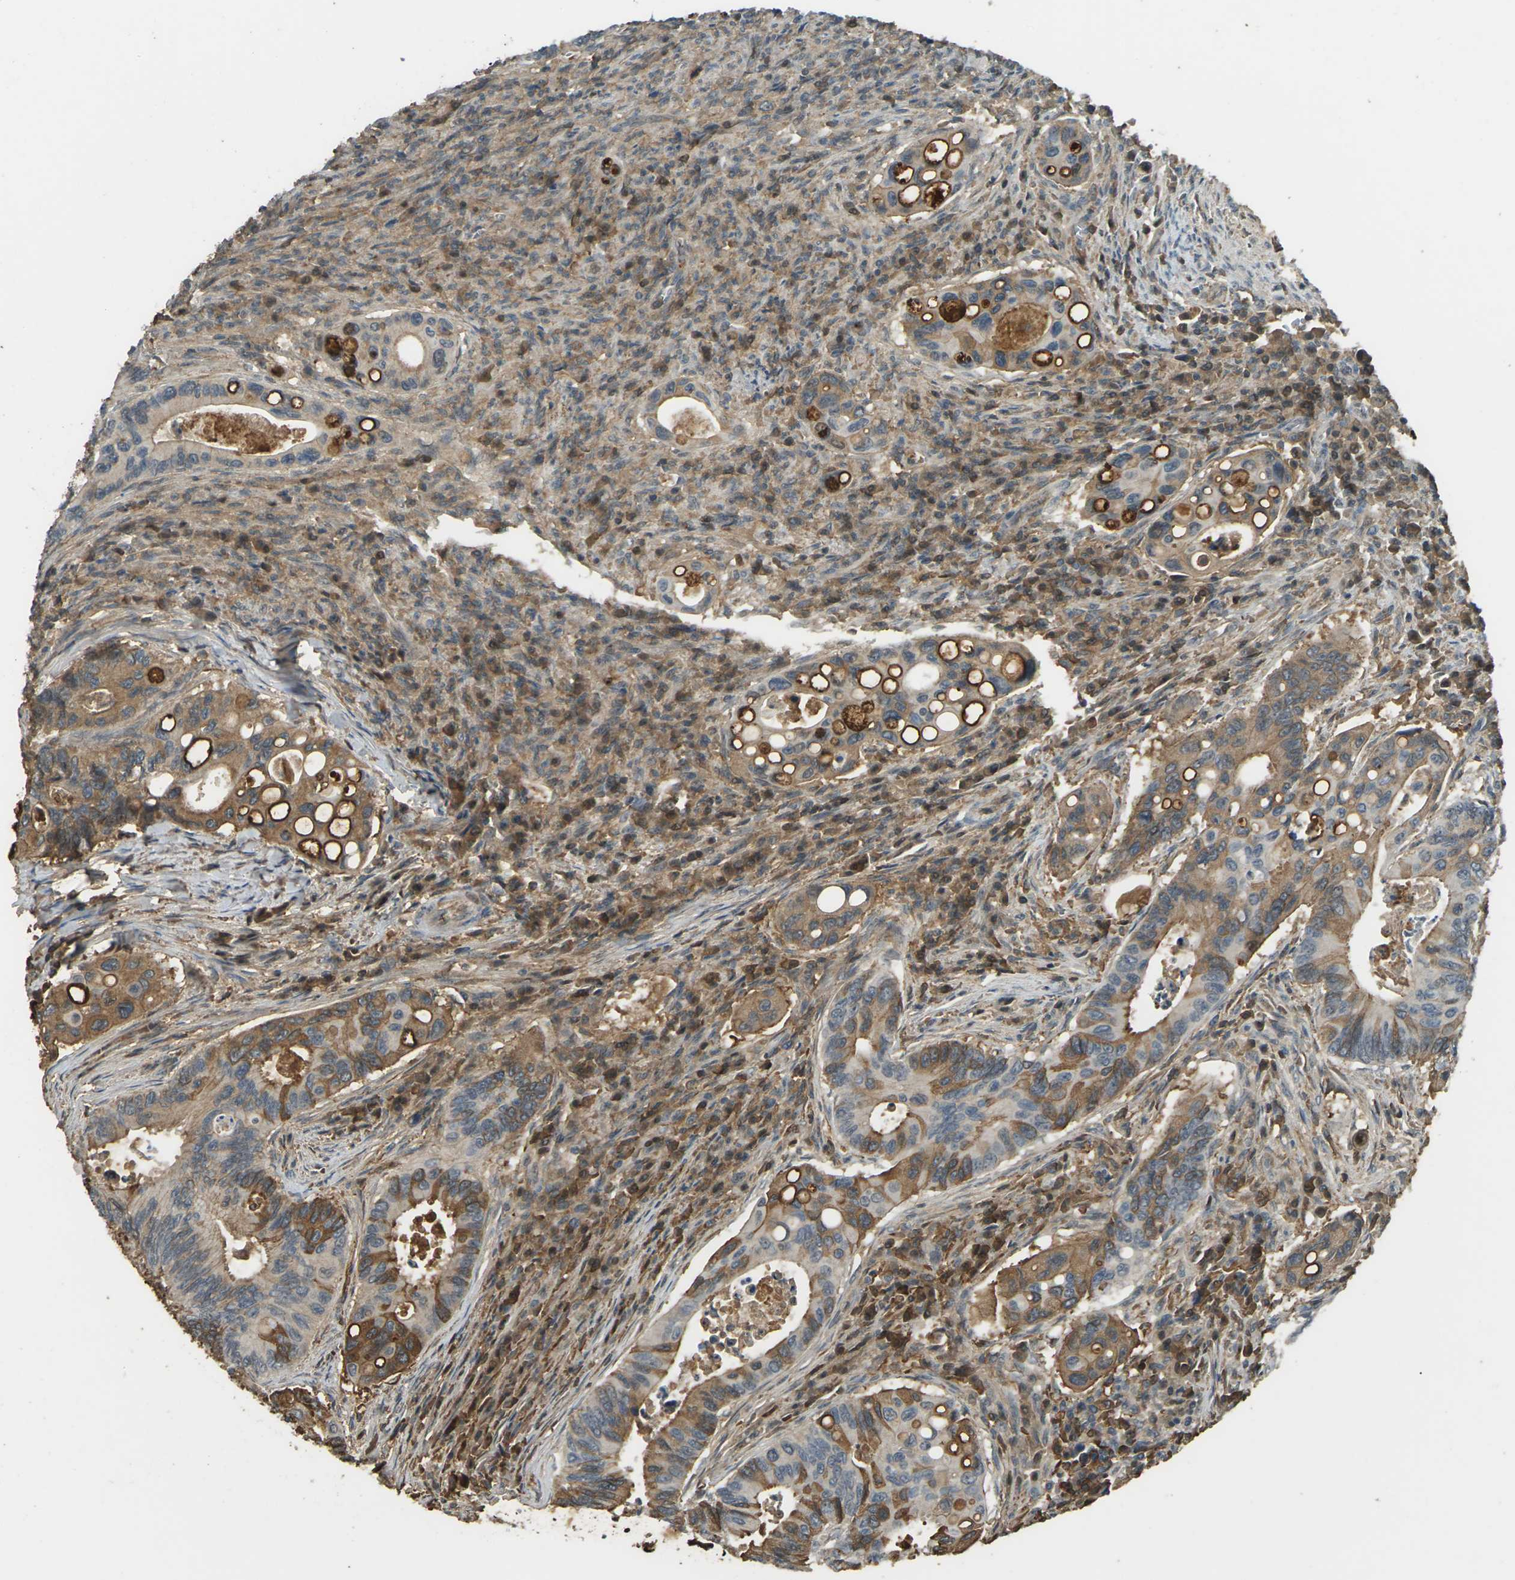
{"staining": {"intensity": "moderate", "quantity": "25%-75%", "location": "cytoplasmic/membranous"}, "tissue": "colorectal cancer", "cell_type": "Tumor cells", "image_type": "cancer", "snomed": [{"axis": "morphology", "description": "Inflammation, NOS"}, {"axis": "morphology", "description": "Adenocarcinoma, NOS"}, {"axis": "topography", "description": "Colon"}], "caption": "IHC histopathology image of human adenocarcinoma (colorectal) stained for a protein (brown), which displays medium levels of moderate cytoplasmic/membranous staining in about 25%-75% of tumor cells.", "gene": "CYP1B1", "patient": {"sex": "male", "age": 72}}